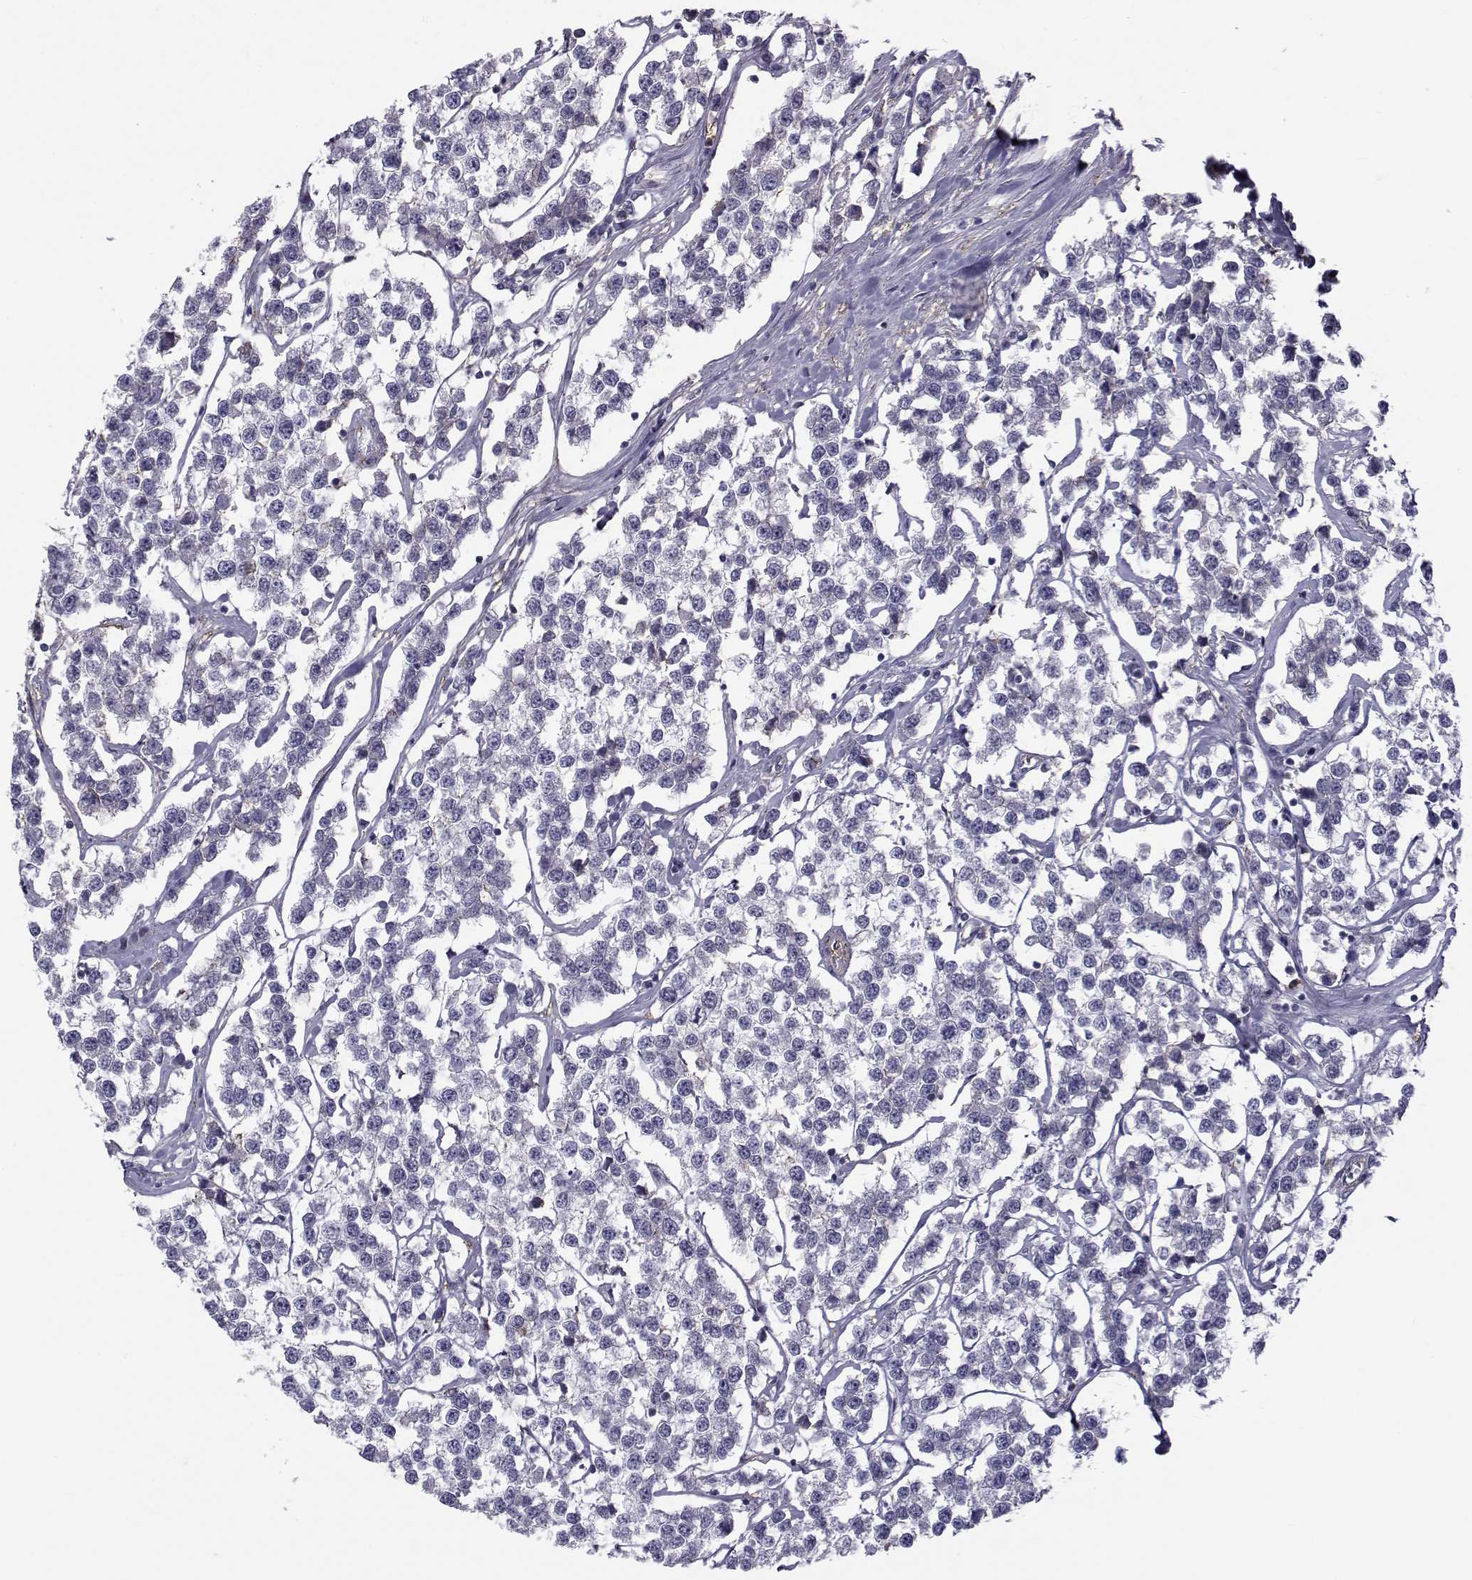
{"staining": {"intensity": "negative", "quantity": "none", "location": "none"}, "tissue": "testis cancer", "cell_type": "Tumor cells", "image_type": "cancer", "snomed": [{"axis": "morphology", "description": "Seminoma, NOS"}, {"axis": "topography", "description": "Testis"}], "caption": "DAB immunohistochemical staining of human testis cancer (seminoma) displays no significant staining in tumor cells.", "gene": "LRRC27", "patient": {"sex": "male", "age": 59}}